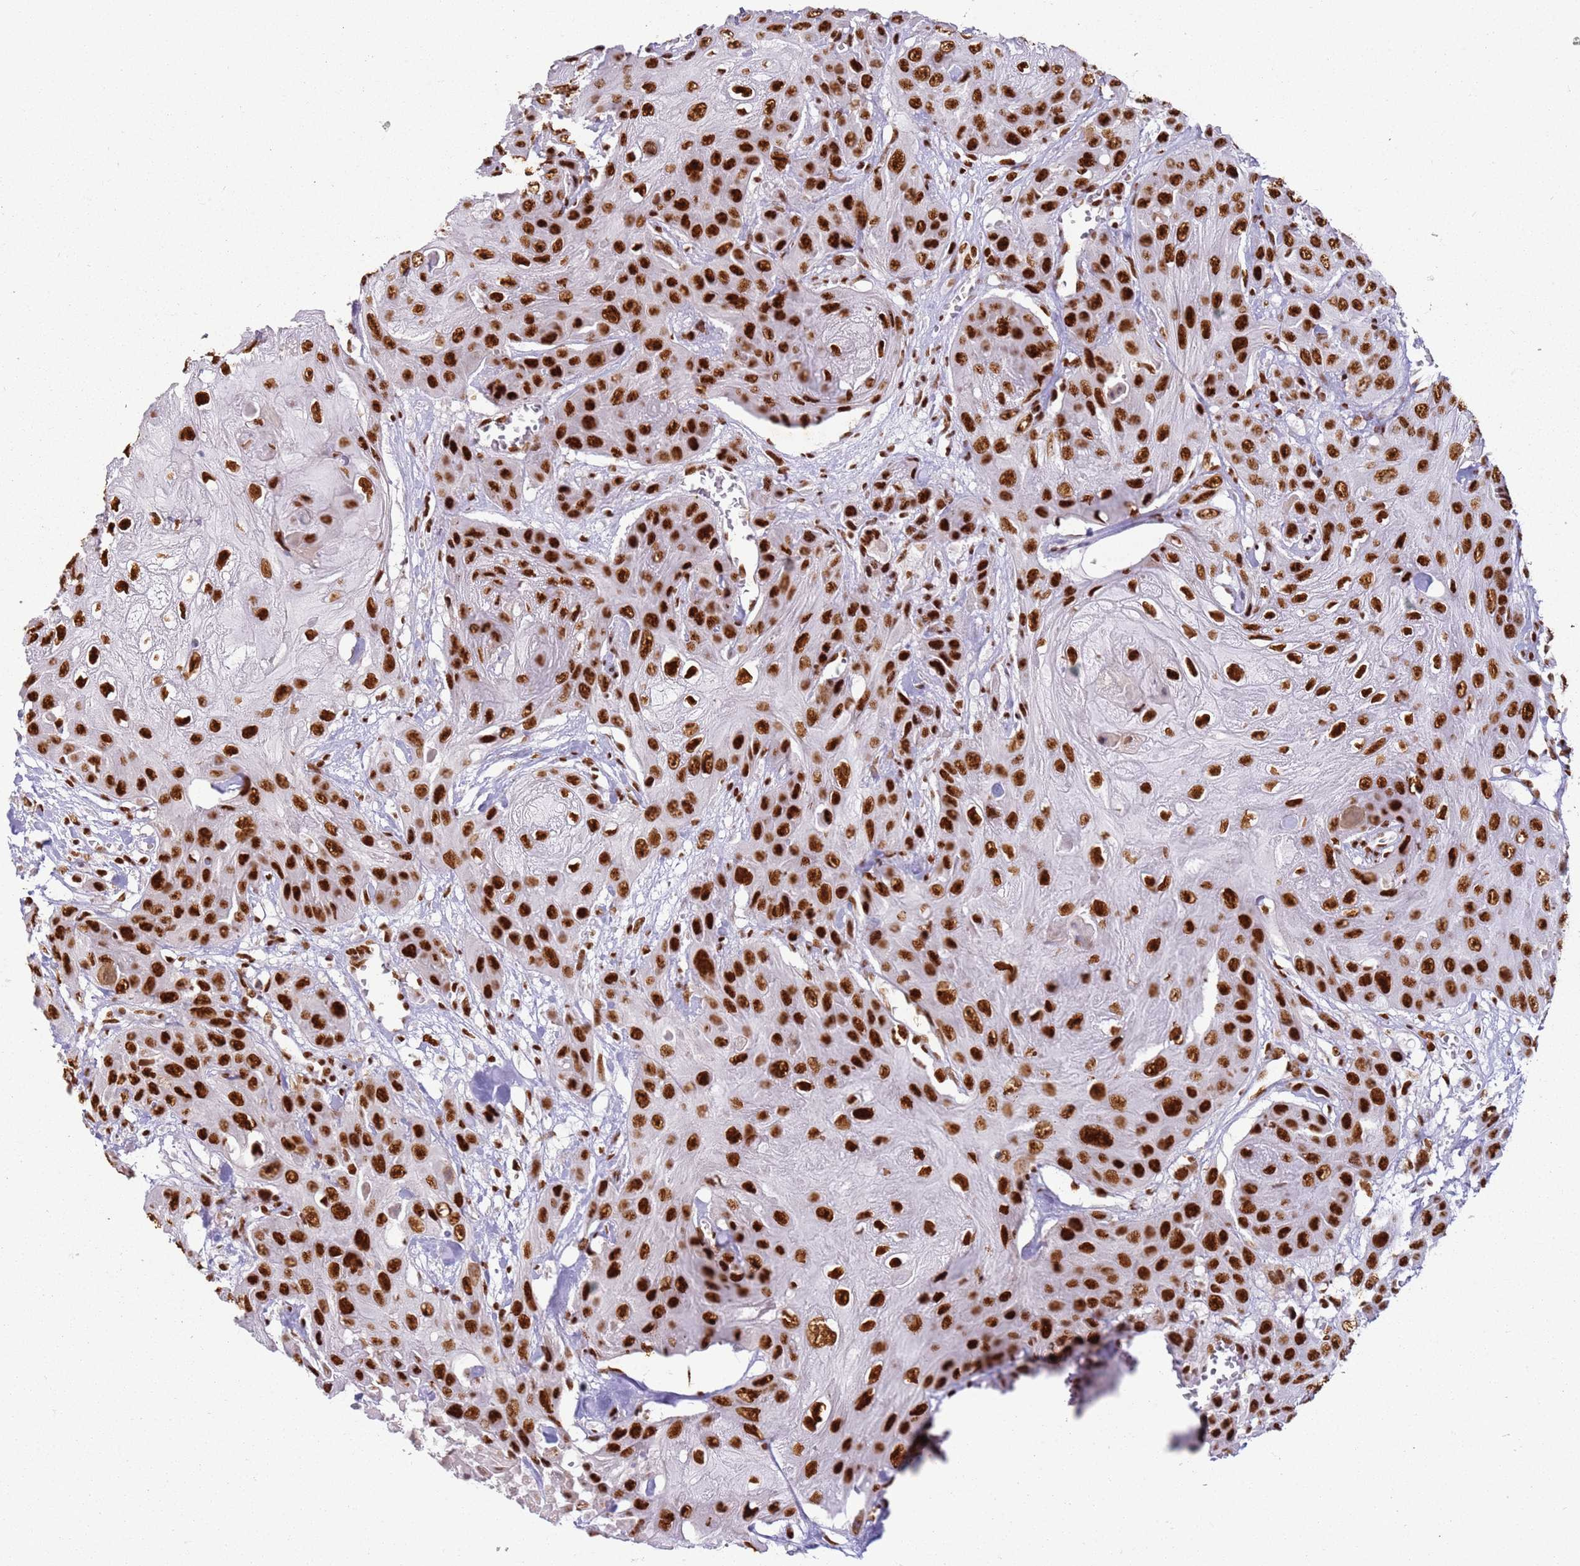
{"staining": {"intensity": "strong", "quantity": ">75%", "location": "nuclear"}, "tissue": "head and neck cancer", "cell_type": "Tumor cells", "image_type": "cancer", "snomed": [{"axis": "morphology", "description": "Squamous cell carcinoma, NOS"}, {"axis": "topography", "description": "Head-Neck"}], "caption": "The image demonstrates immunohistochemical staining of head and neck squamous cell carcinoma. There is strong nuclear expression is seen in about >75% of tumor cells. (Stains: DAB (3,3'-diaminobenzidine) in brown, nuclei in blue, Microscopy: brightfield microscopy at high magnification).", "gene": "TENT4A", "patient": {"sex": "male", "age": 81}}